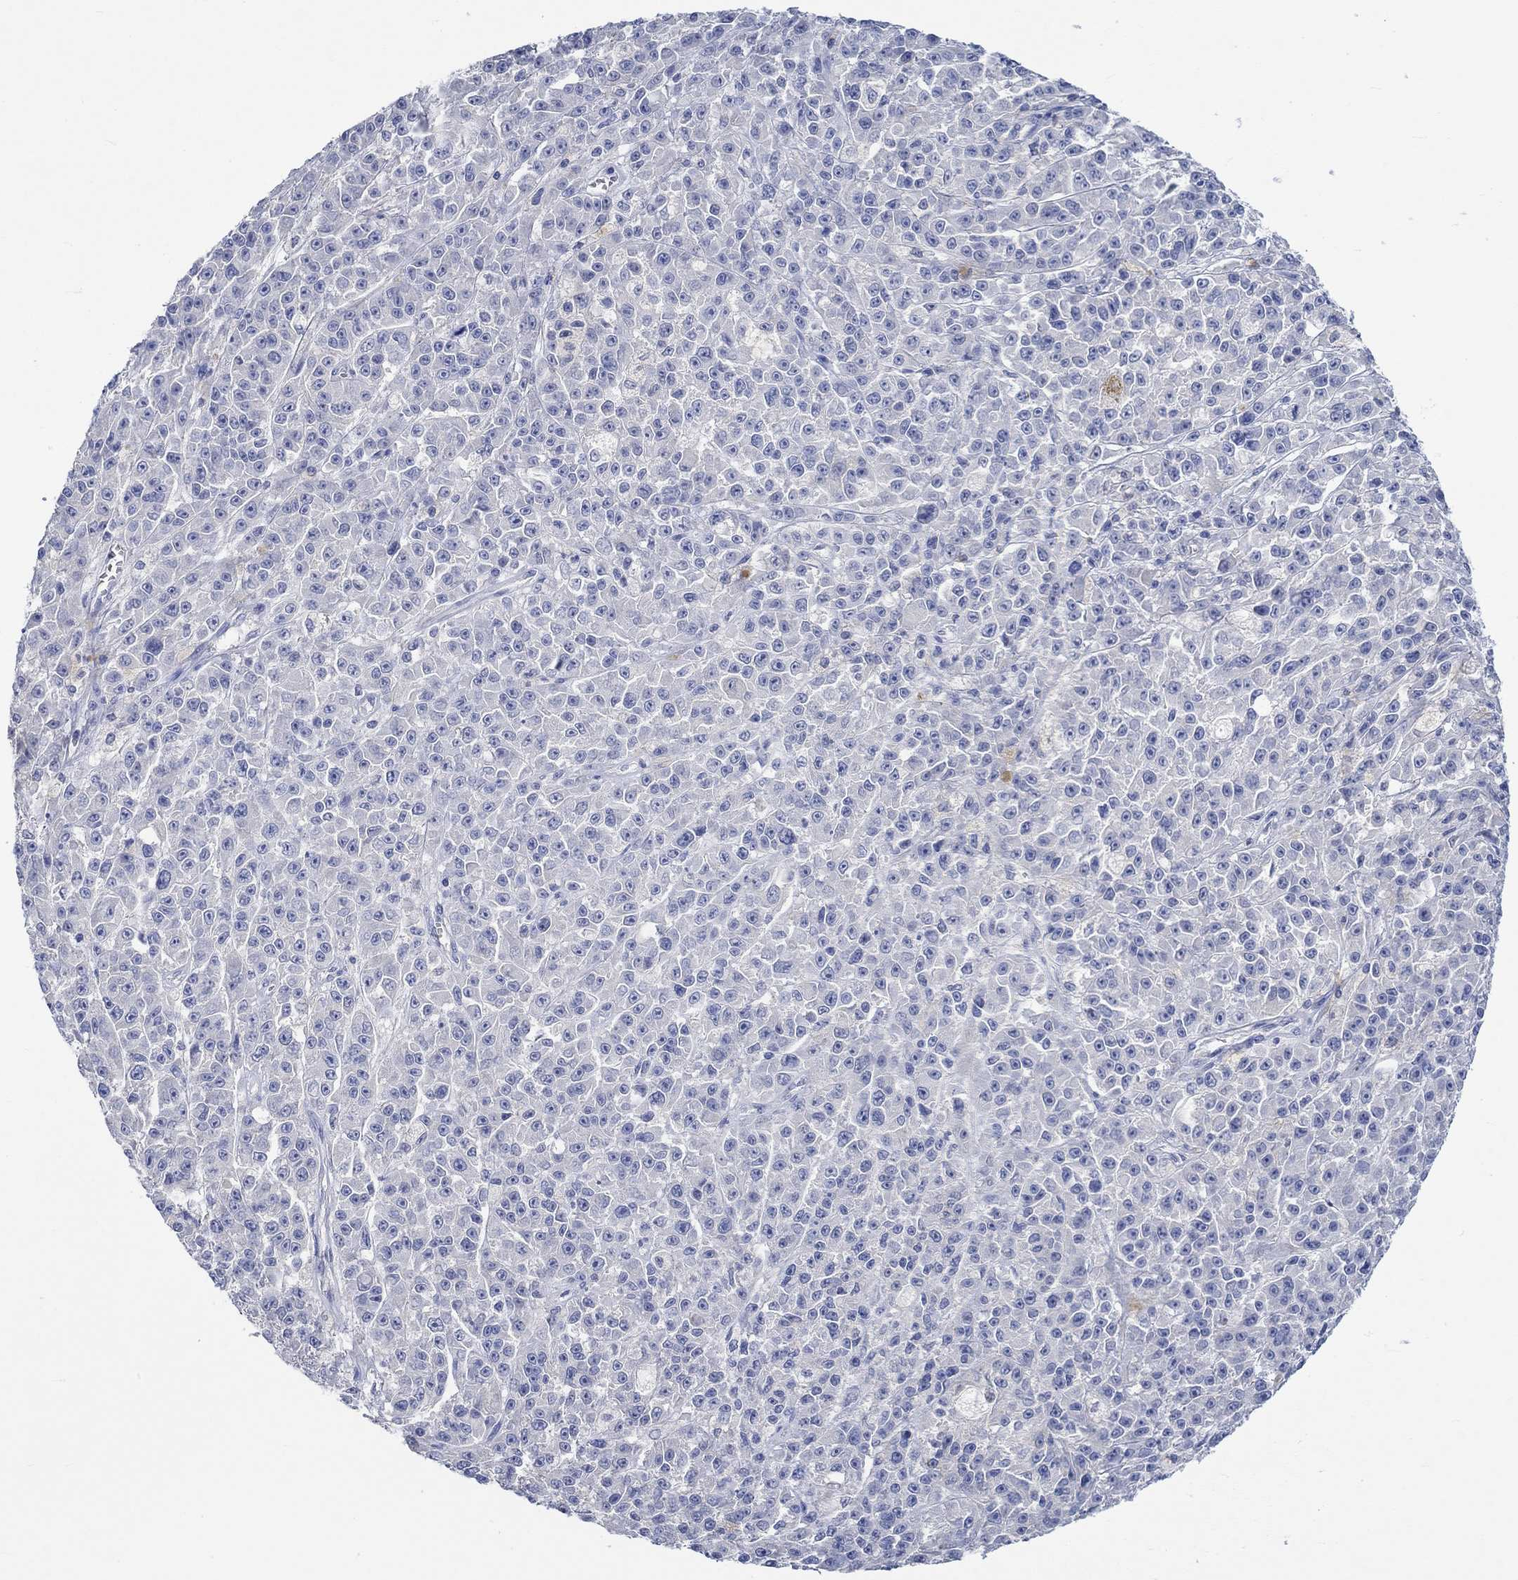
{"staining": {"intensity": "negative", "quantity": "none", "location": "none"}, "tissue": "melanoma", "cell_type": "Tumor cells", "image_type": "cancer", "snomed": [{"axis": "morphology", "description": "Malignant melanoma, NOS"}, {"axis": "topography", "description": "Skin"}], "caption": "Image shows no protein staining in tumor cells of melanoma tissue. (DAB (3,3'-diaminobenzidine) immunohistochemistry, high magnification).", "gene": "KCNA1", "patient": {"sex": "female", "age": 58}}